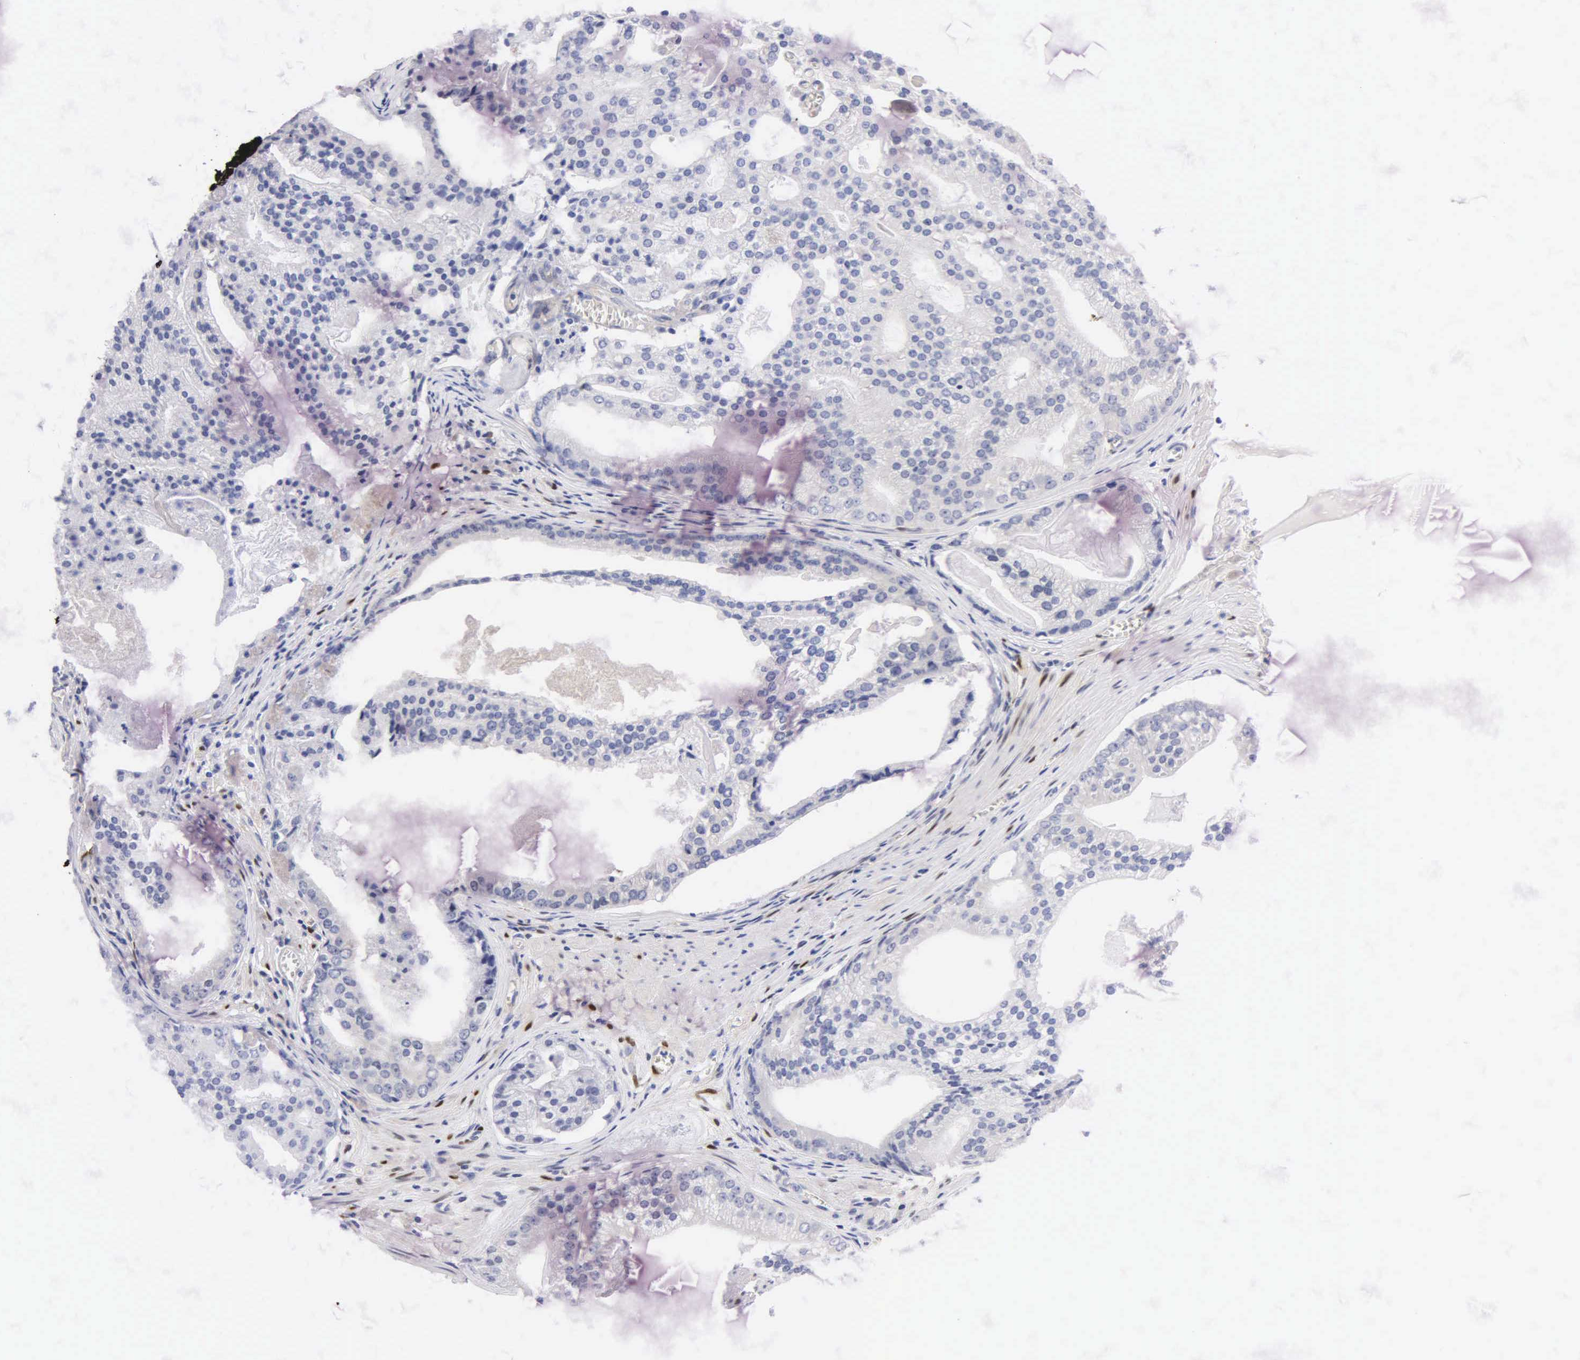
{"staining": {"intensity": "negative", "quantity": "none", "location": "none"}, "tissue": "prostate cancer", "cell_type": "Tumor cells", "image_type": "cancer", "snomed": [{"axis": "morphology", "description": "Adenocarcinoma, High grade"}, {"axis": "topography", "description": "Prostate"}], "caption": "Immunohistochemical staining of human adenocarcinoma (high-grade) (prostate) displays no significant expression in tumor cells.", "gene": "PGR", "patient": {"sex": "male", "age": 56}}